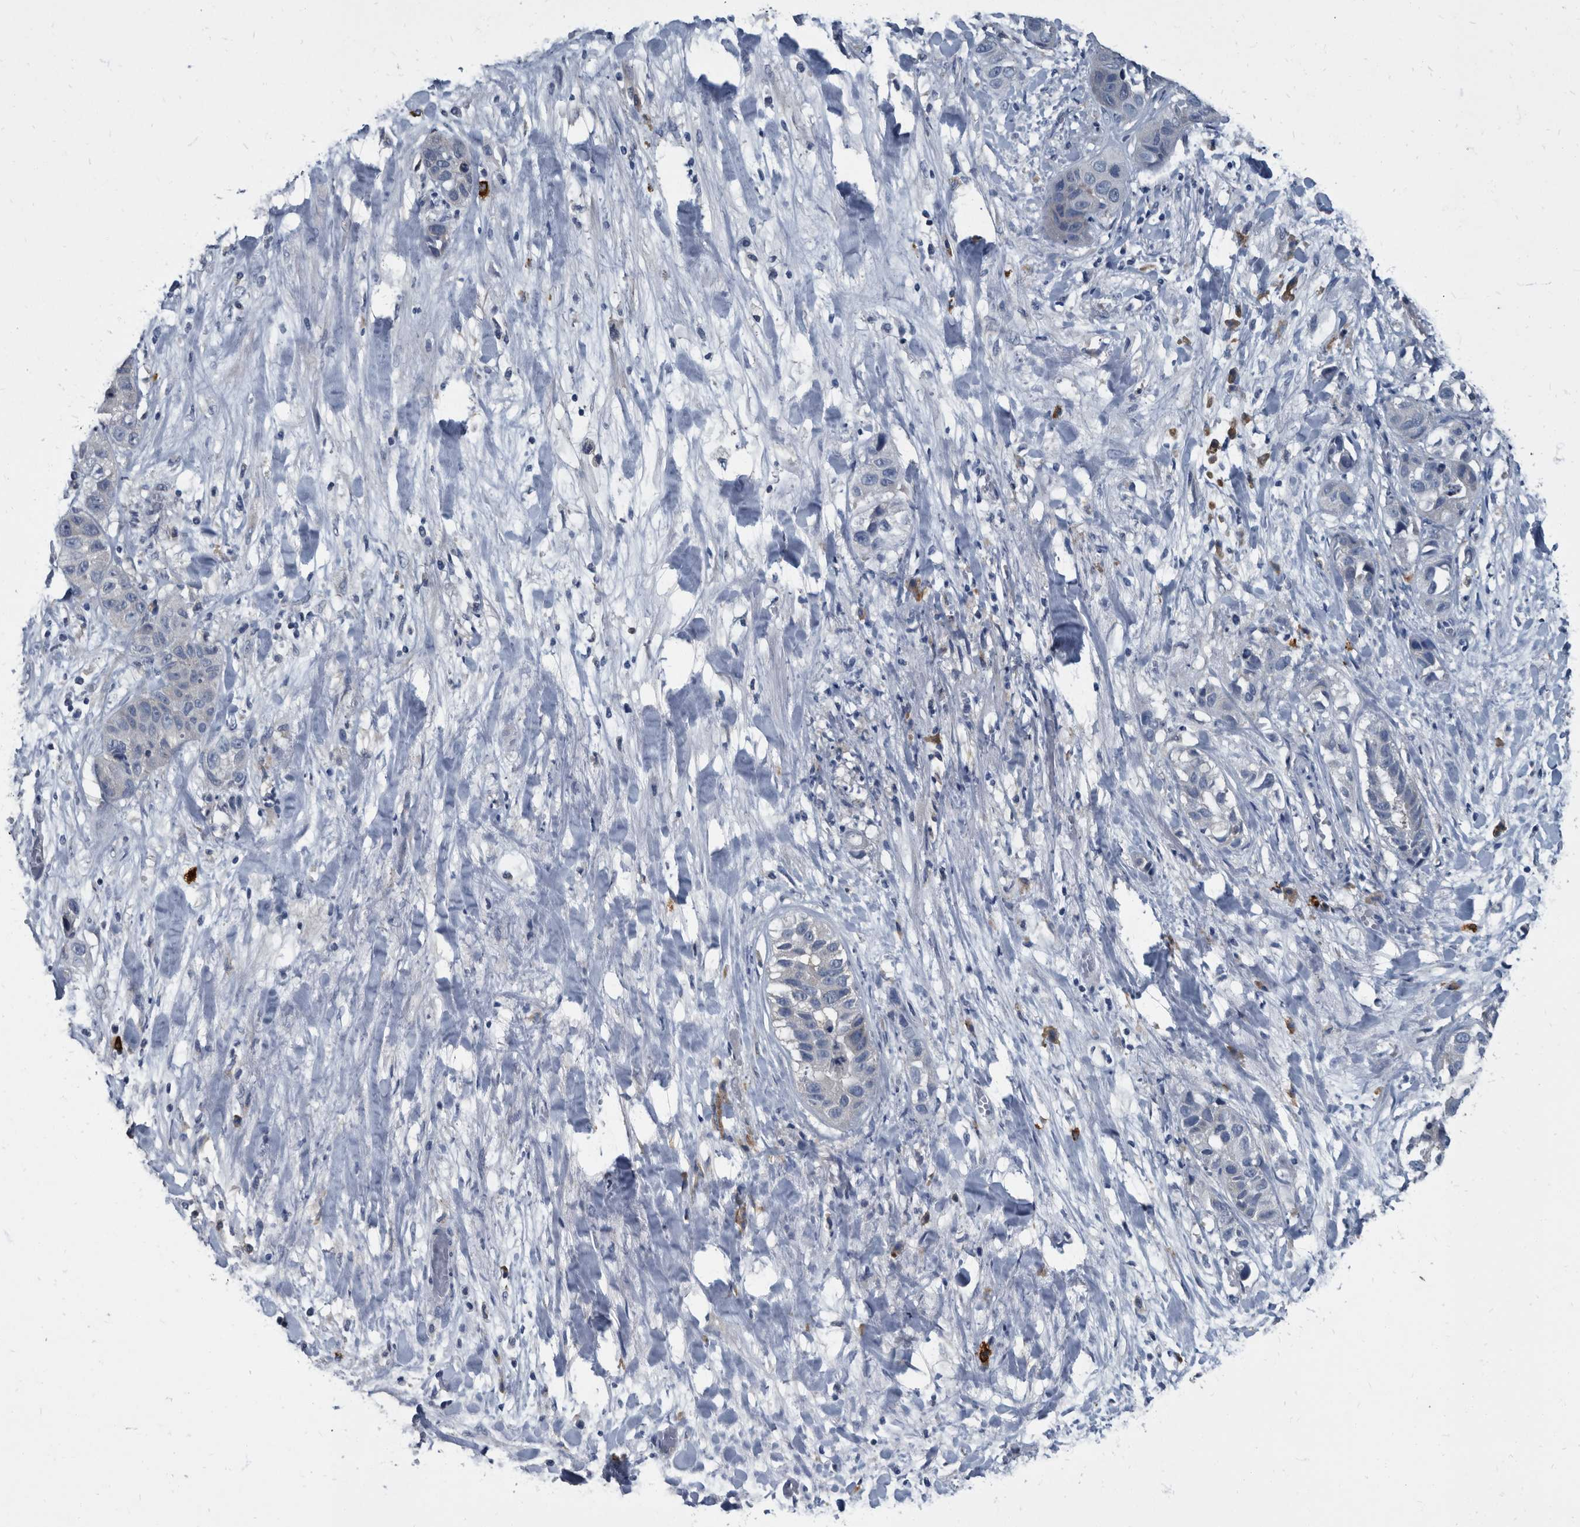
{"staining": {"intensity": "negative", "quantity": "none", "location": "none"}, "tissue": "liver cancer", "cell_type": "Tumor cells", "image_type": "cancer", "snomed": [{"axis": "morphology", "description": "Cholangiocarcinoma"}, {"axis": "topography", "description": "Liver"}], "caption": "Micrograph shows no protein expression in tumor cells of cholangiocarcinoma (liver) tissue.", "gene": "CDV3", "patient": {"sex": "female", "age": 52}}